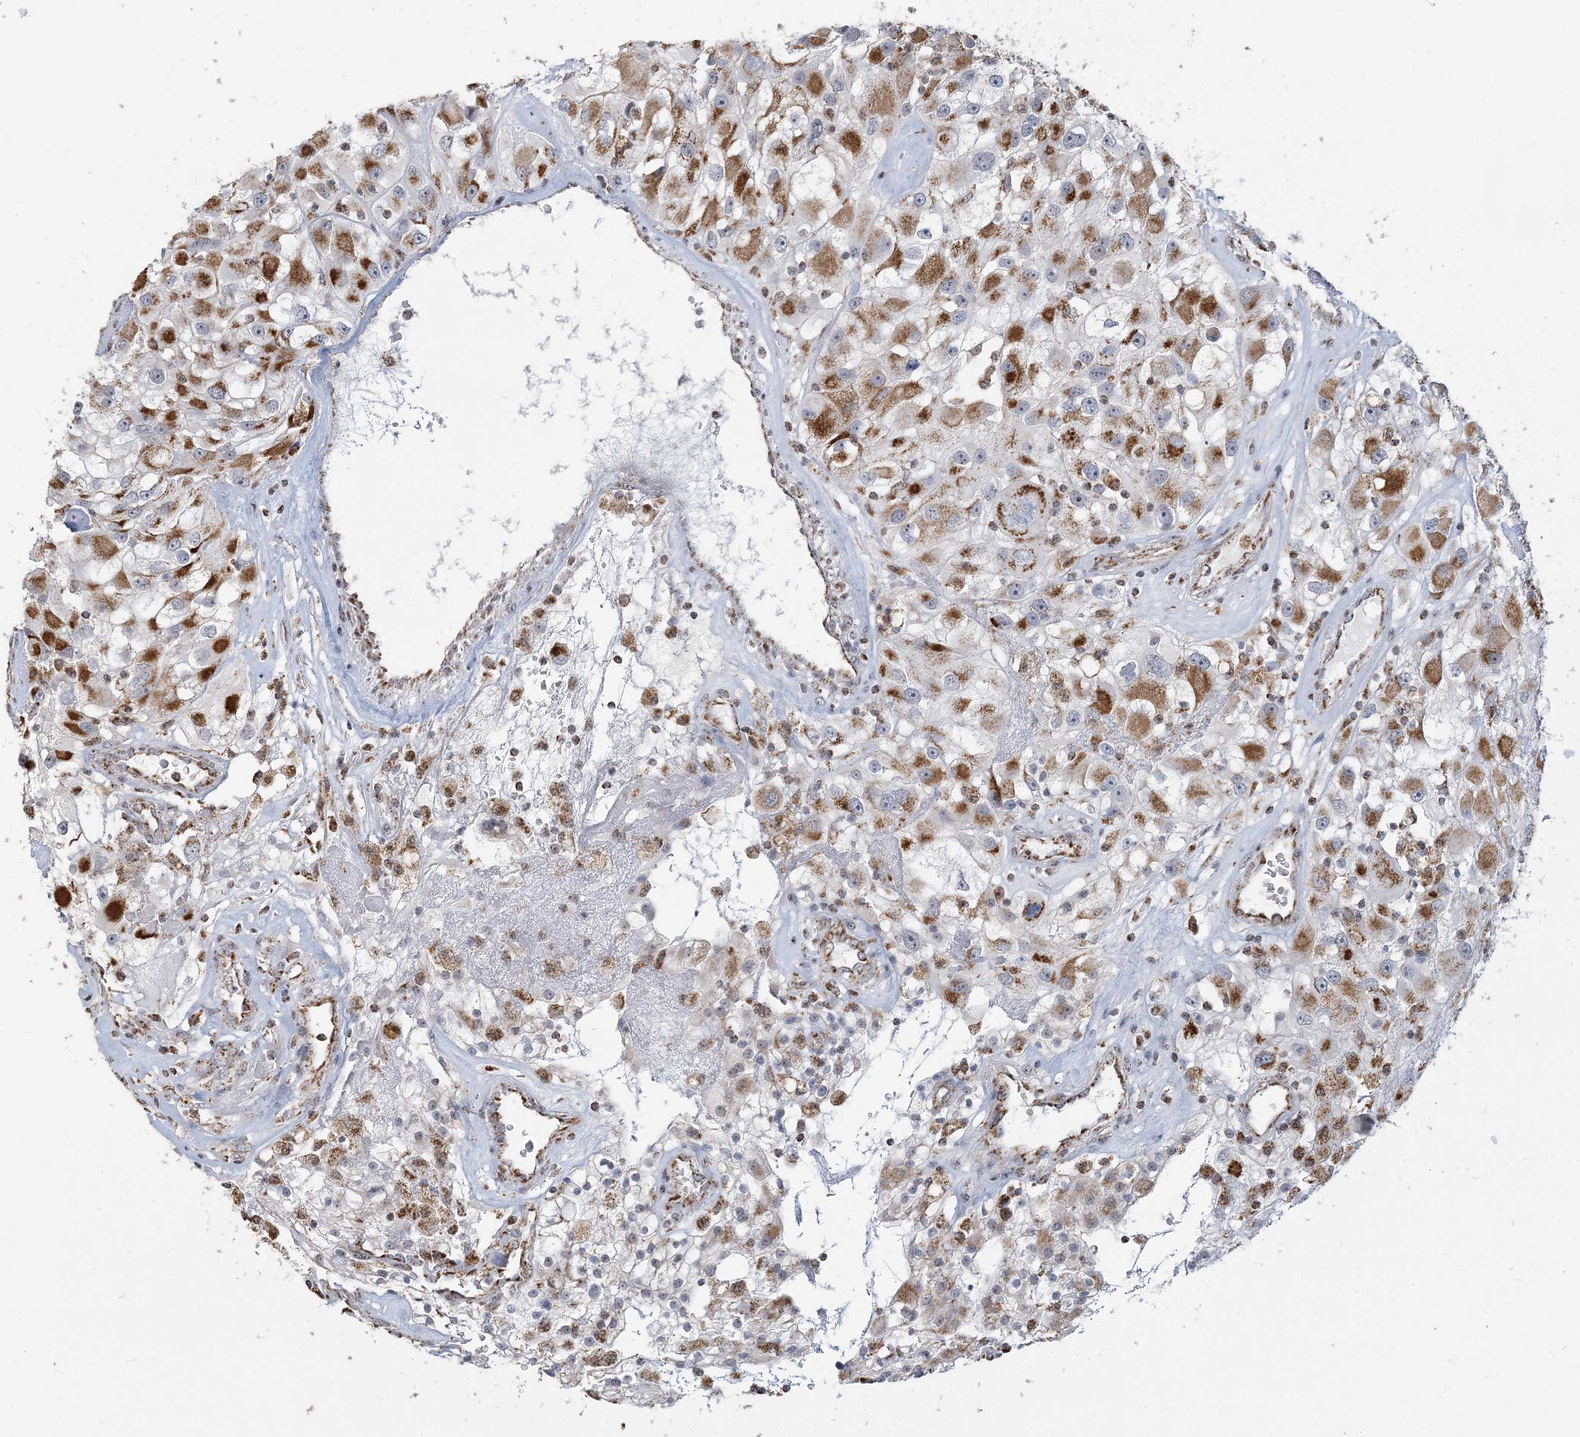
{"staining": {"intensity": "strong", "quantity": ">75%", "location": "cytoplasmic/membranous"}, "tissue": "renal cancer", "cell_type": "Tumor cells", "image_type": "cancer", "snomed": [{"axis": "morphology", "description": "Adenocarcinoma, NOS"}, {"axis": "topography", "description": "Kidney"}], "caption": "This is an image of IHC staining of renal cancer (adenocarcinoma), which shows strong positivity in the cytoplasmic/membranous of tumor cells.", "gene": "SUCLG1", "patient": {"sex": "female", "age": 52}}